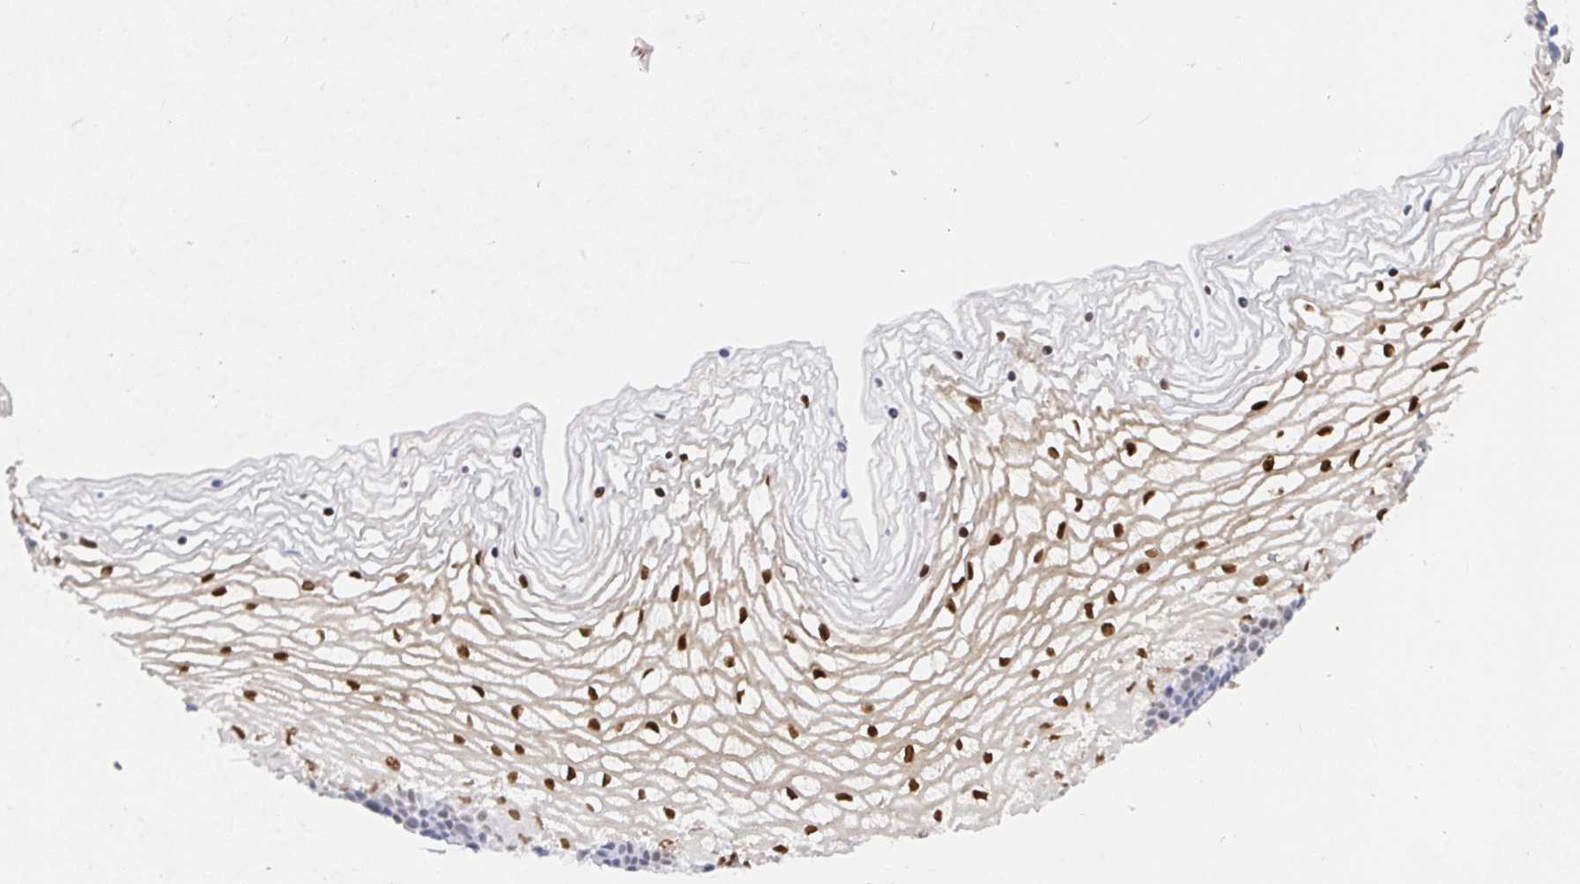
{"staining": {"intensity": "strong", "quantity": "25%-75%", "location": "nuclear"}, "tissue": "vagina", "cell_type": "Squamous epithelial cells", "image_type": "normal", "snomed": [{"axis": "morphology", "description": "Normal tissue, NOS"}, {"axis": "topography", "description": "Vagina"}], "caption": "Strong nuclear staining is appreciated in approximately 25%-75% of squamous epithelial cells in unremarkable vagina. The staining was performed using DAB, with brown indicating positive protein expression. Nuclei are stained blue with hematoxylin.", "gene": "RCOR1", "patient": {"sex": "female", "age": 45}}